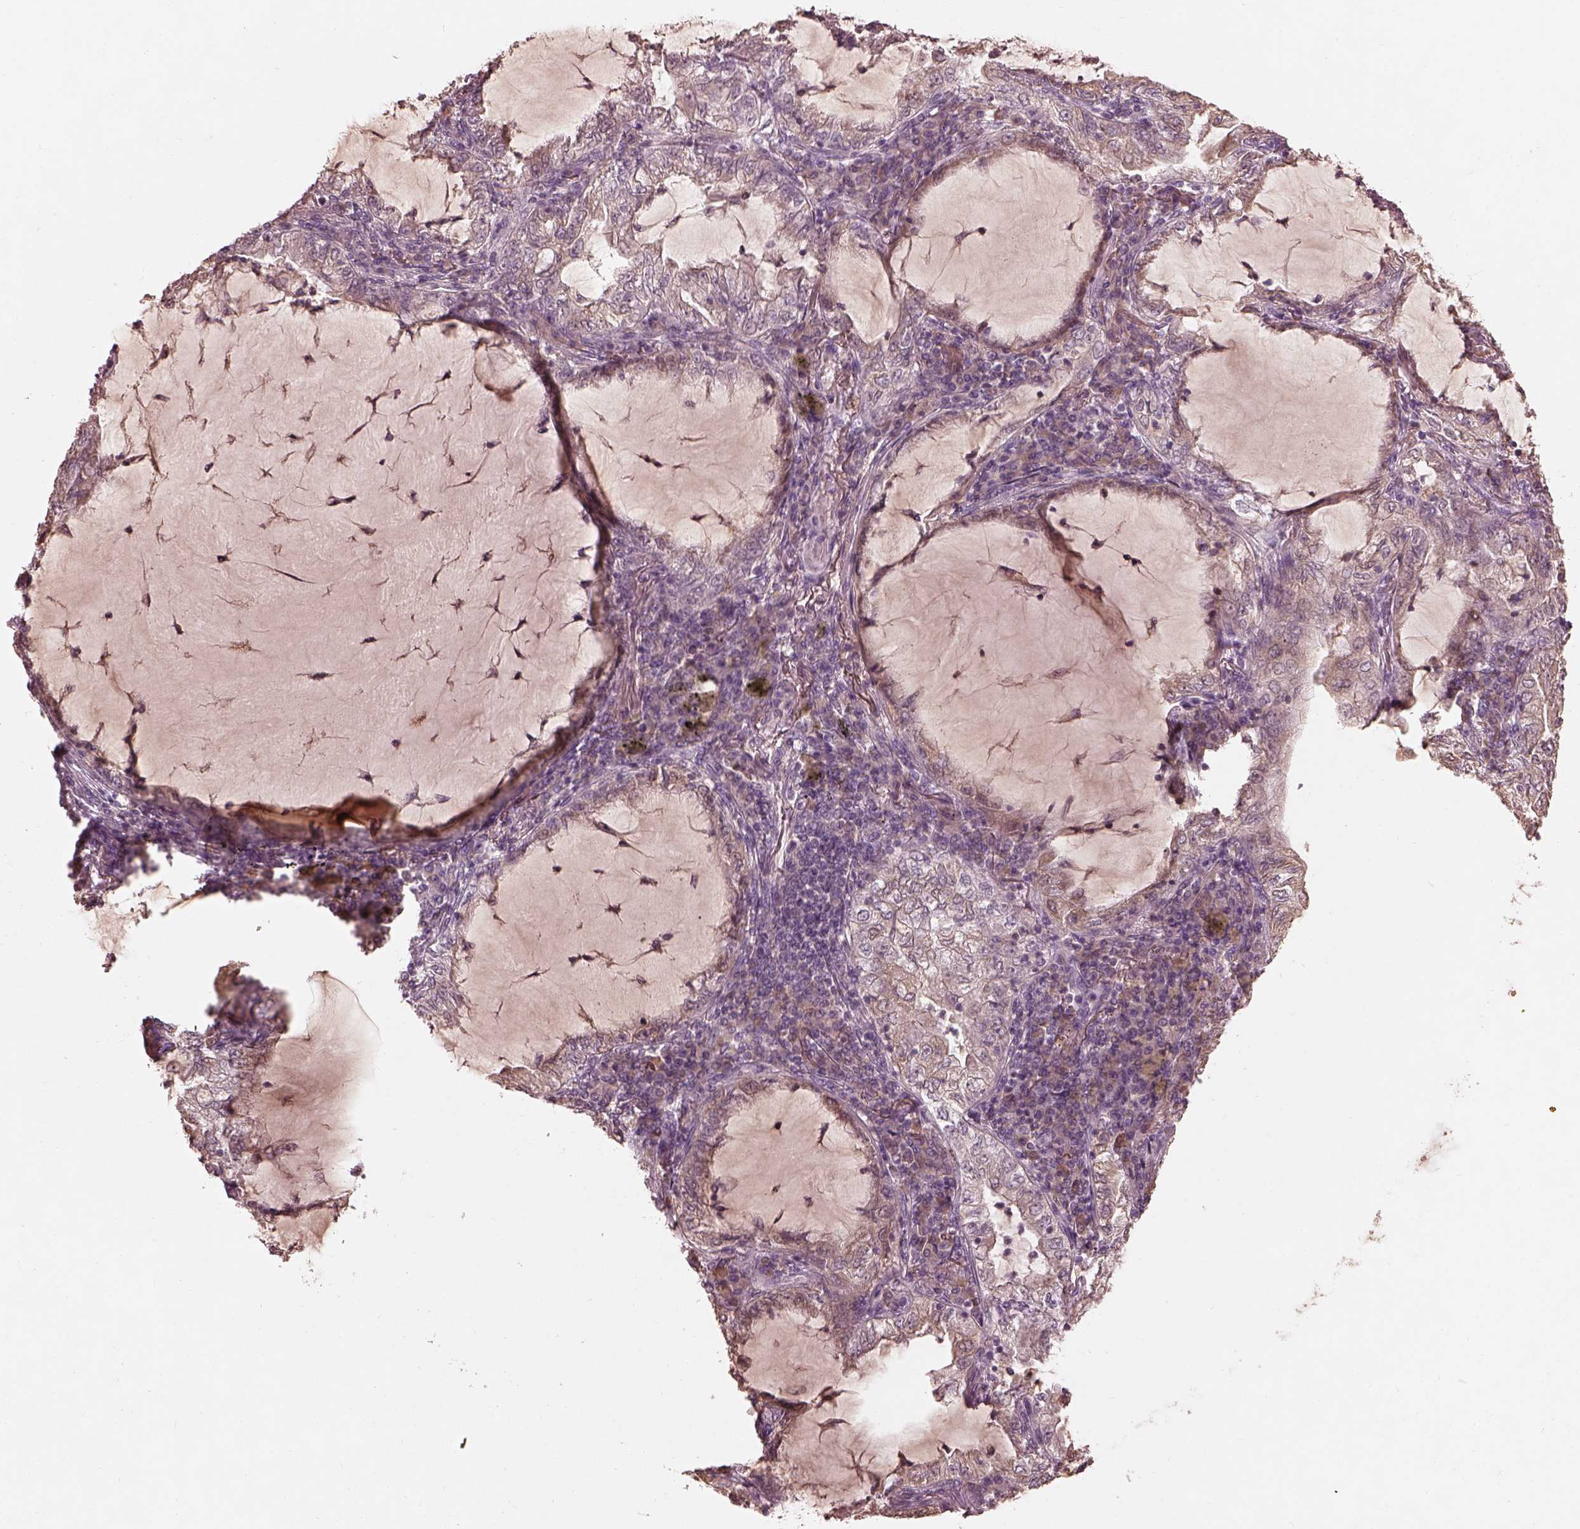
{"staining": {"intensity": "negative", "quantity": "none", "location": "none"}, "tissue": "lung cancer", "cell_type": "Tumor cells", "image_type": "cancer", "snomed": [{"axis": "morphology", "description": "Adenocarcinoma, NOS"}, {"axis": "topography", "description": "Lung"}], "caption": "A photomicrograph of human lung cancer is negative for staining in tumor cells.", "gene": "CALR3", "patient": {"sex": "female", "age": 73}}